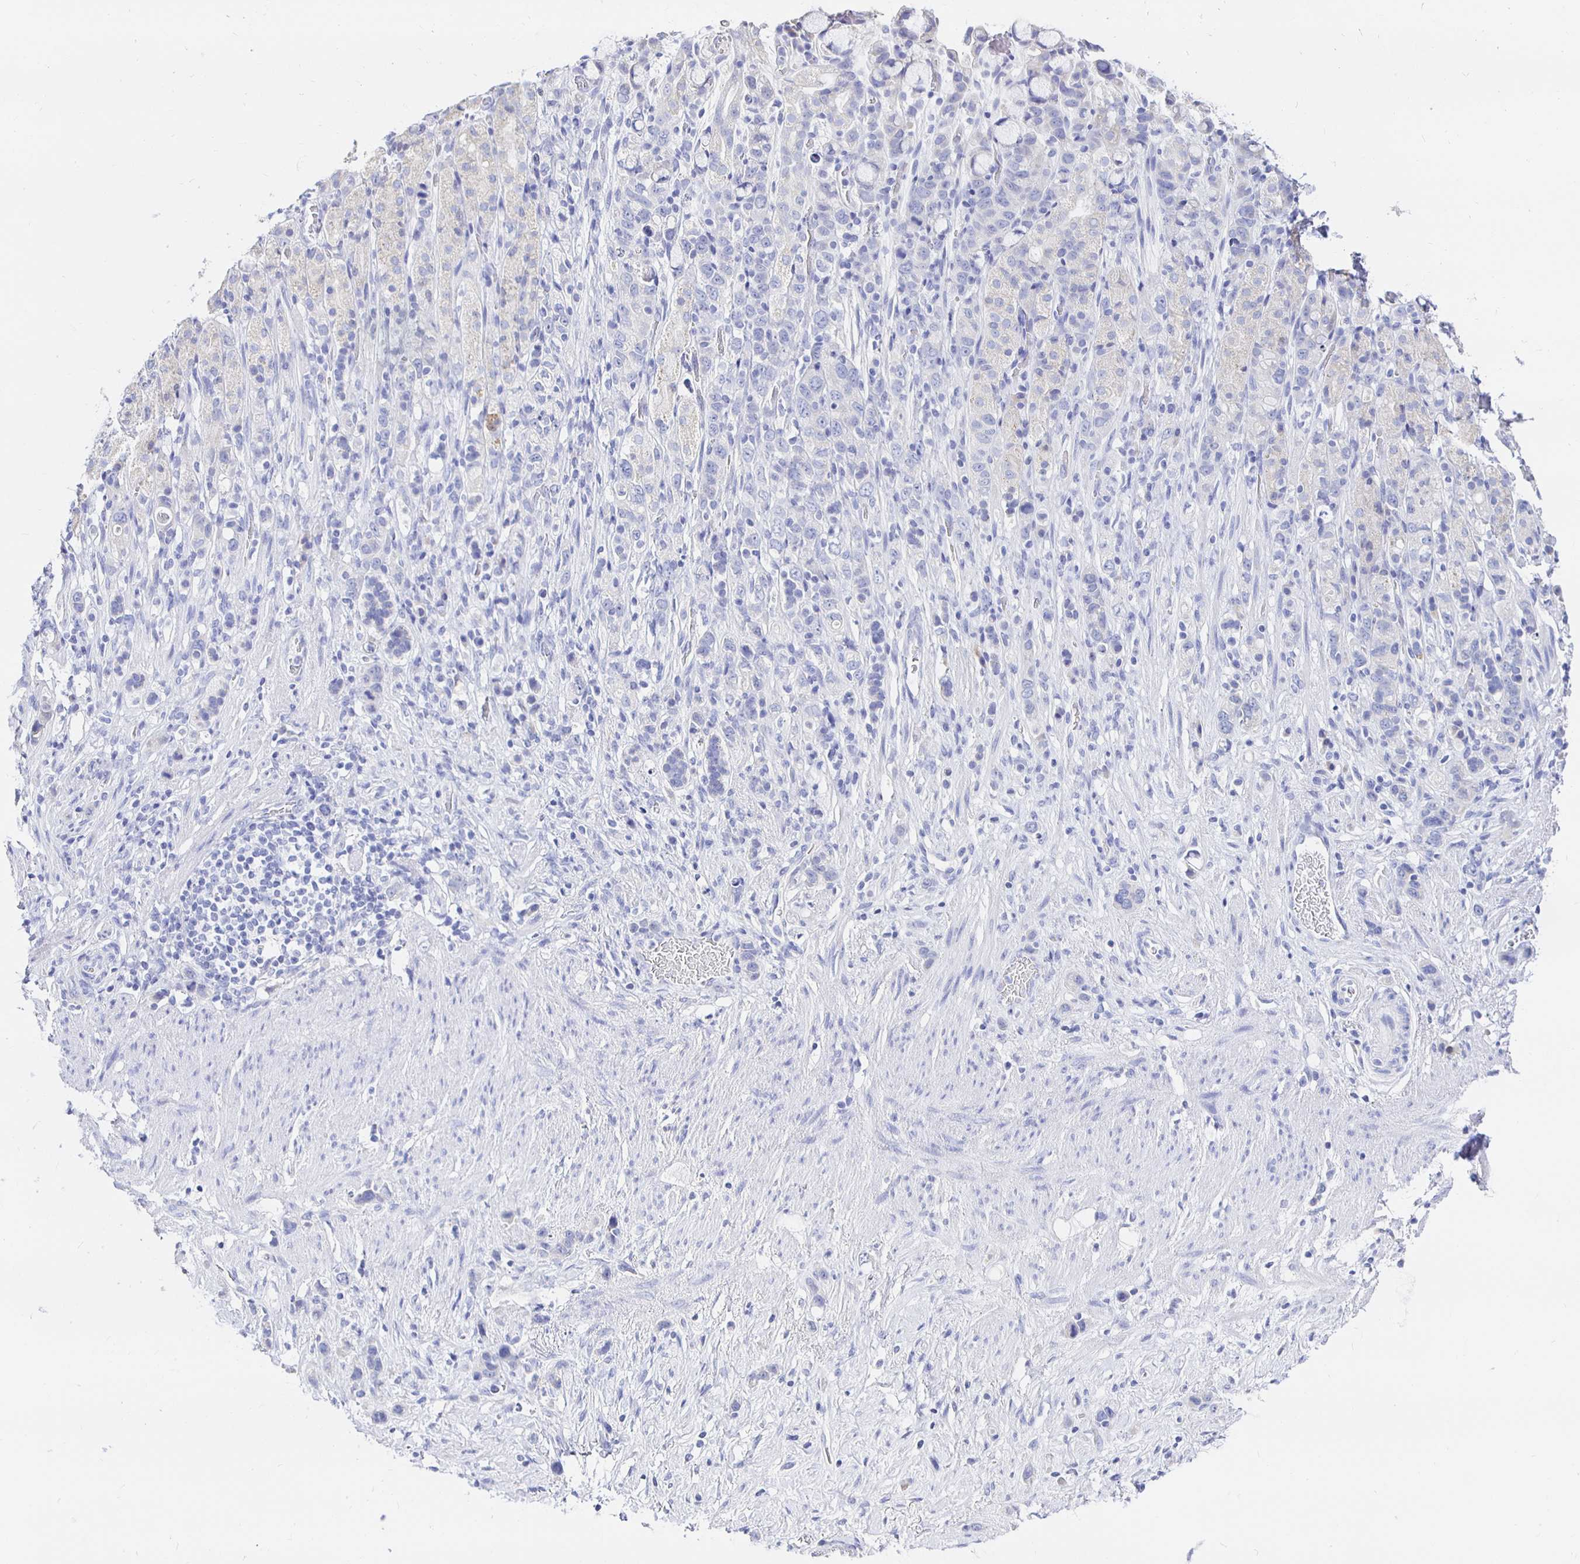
{"staining": {"intensity": "negative", "quantity": "none", "location": "none"}, "tissue": "stomach cancer", "cell_type": "Tumor cells", "image_type": "cancer", "snomed": [{"axis": "morphology", "description": "Adenocarcinoma, NOS"}, {"axis": "topography", "description": "Stomach"}], "caption": "An IHC image of stomach adenocarcinoma is shown. There is no staining in tumor cells of stomach adenocarcinoma.", "gene": "UMOD", "patient": {"sex": "female", "age": 65}}